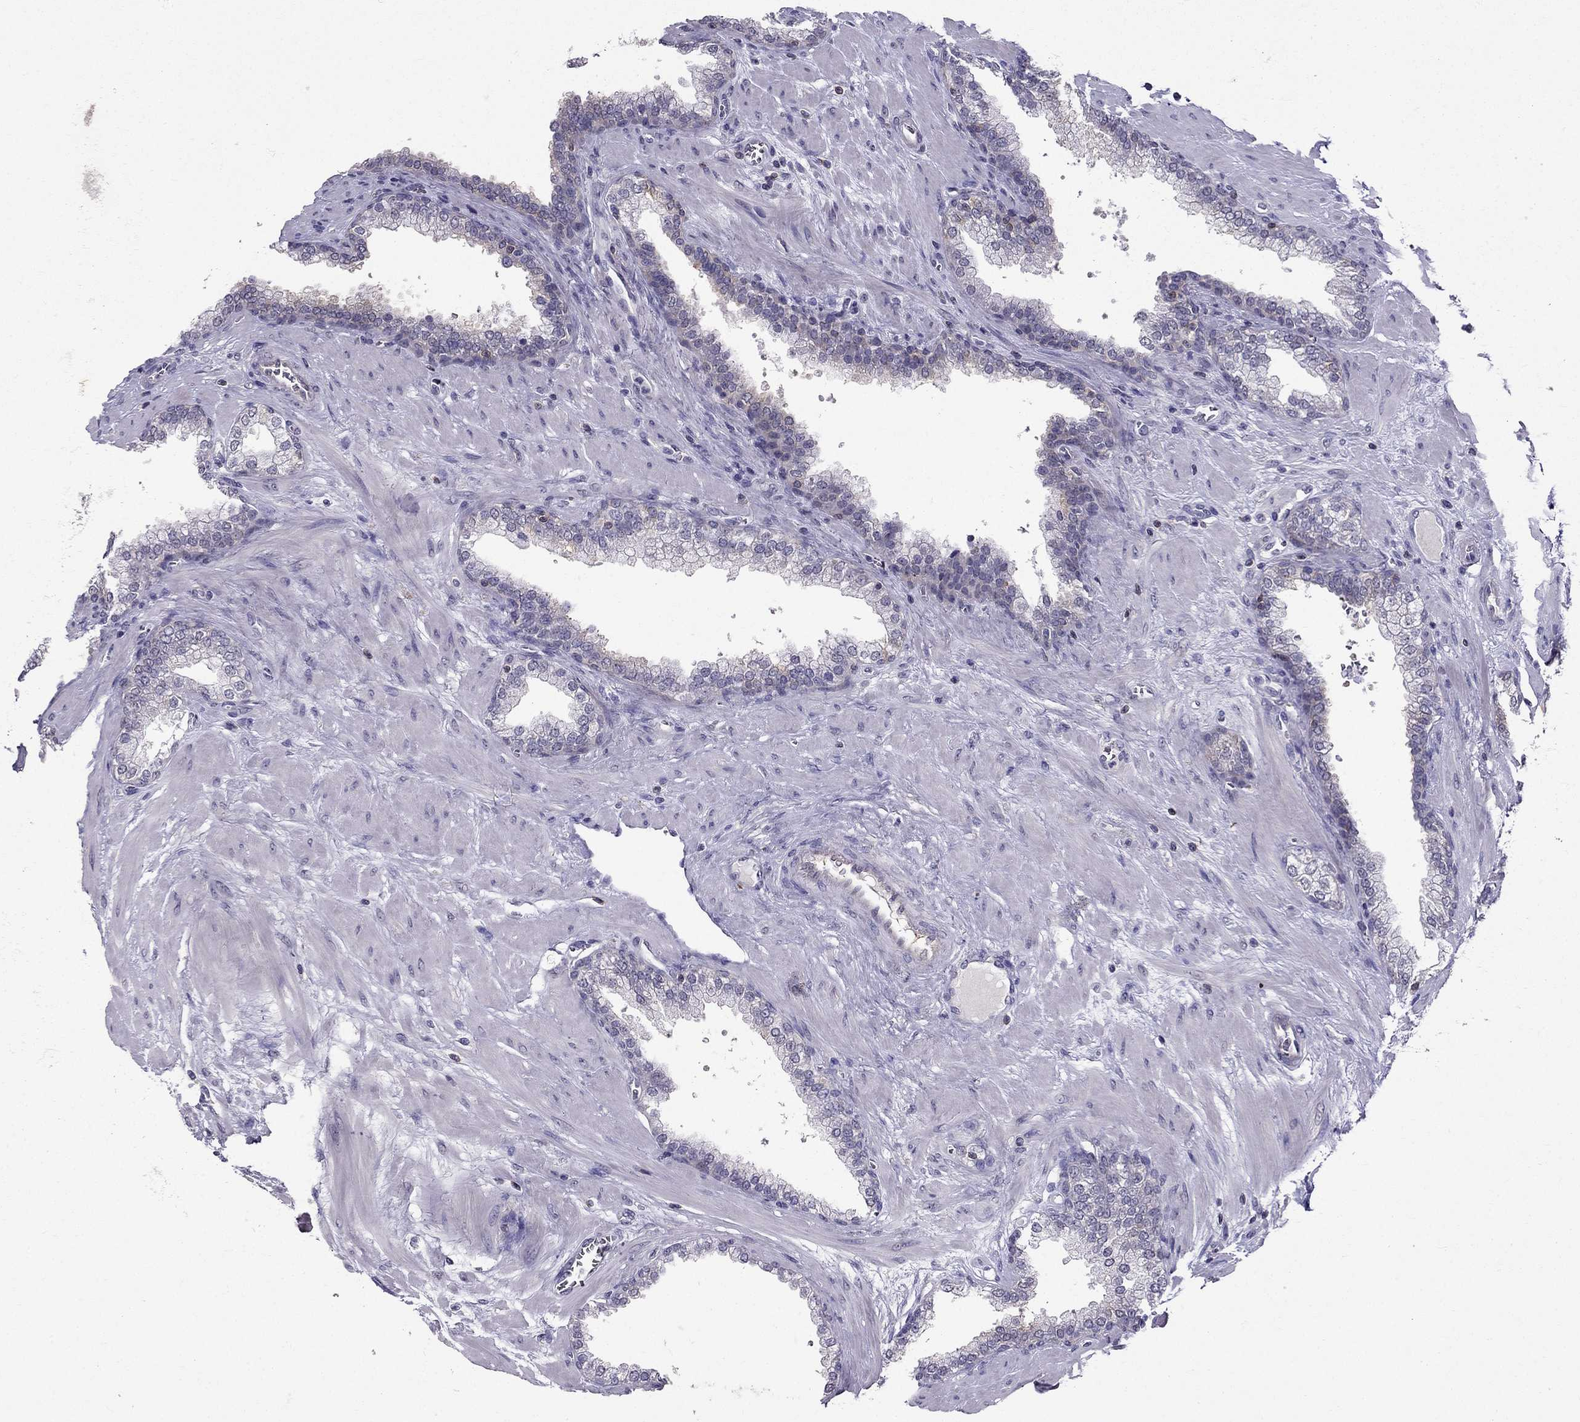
{"staining": {"intensity": "negative", "quantity": "none", "location": "none"}, "tissue": "prostate cancer", "cell_type": "Tumor cells", "image_type": "cancer", "snomed": [{"axis": "morphology", "description": "Adenocarcinoma, NOS"}, {"axis": "topography", "description": "Prostate"}], "caption": "High magnification brightfield microscopy of prostate cancer (adenocarcinoma) stained with DAB (brown) and counterstained with hematoxylin (blue): tumor cells show no significant expression.", "gene": "AAK1", "patient": {"sex": "male", "age": 67}}